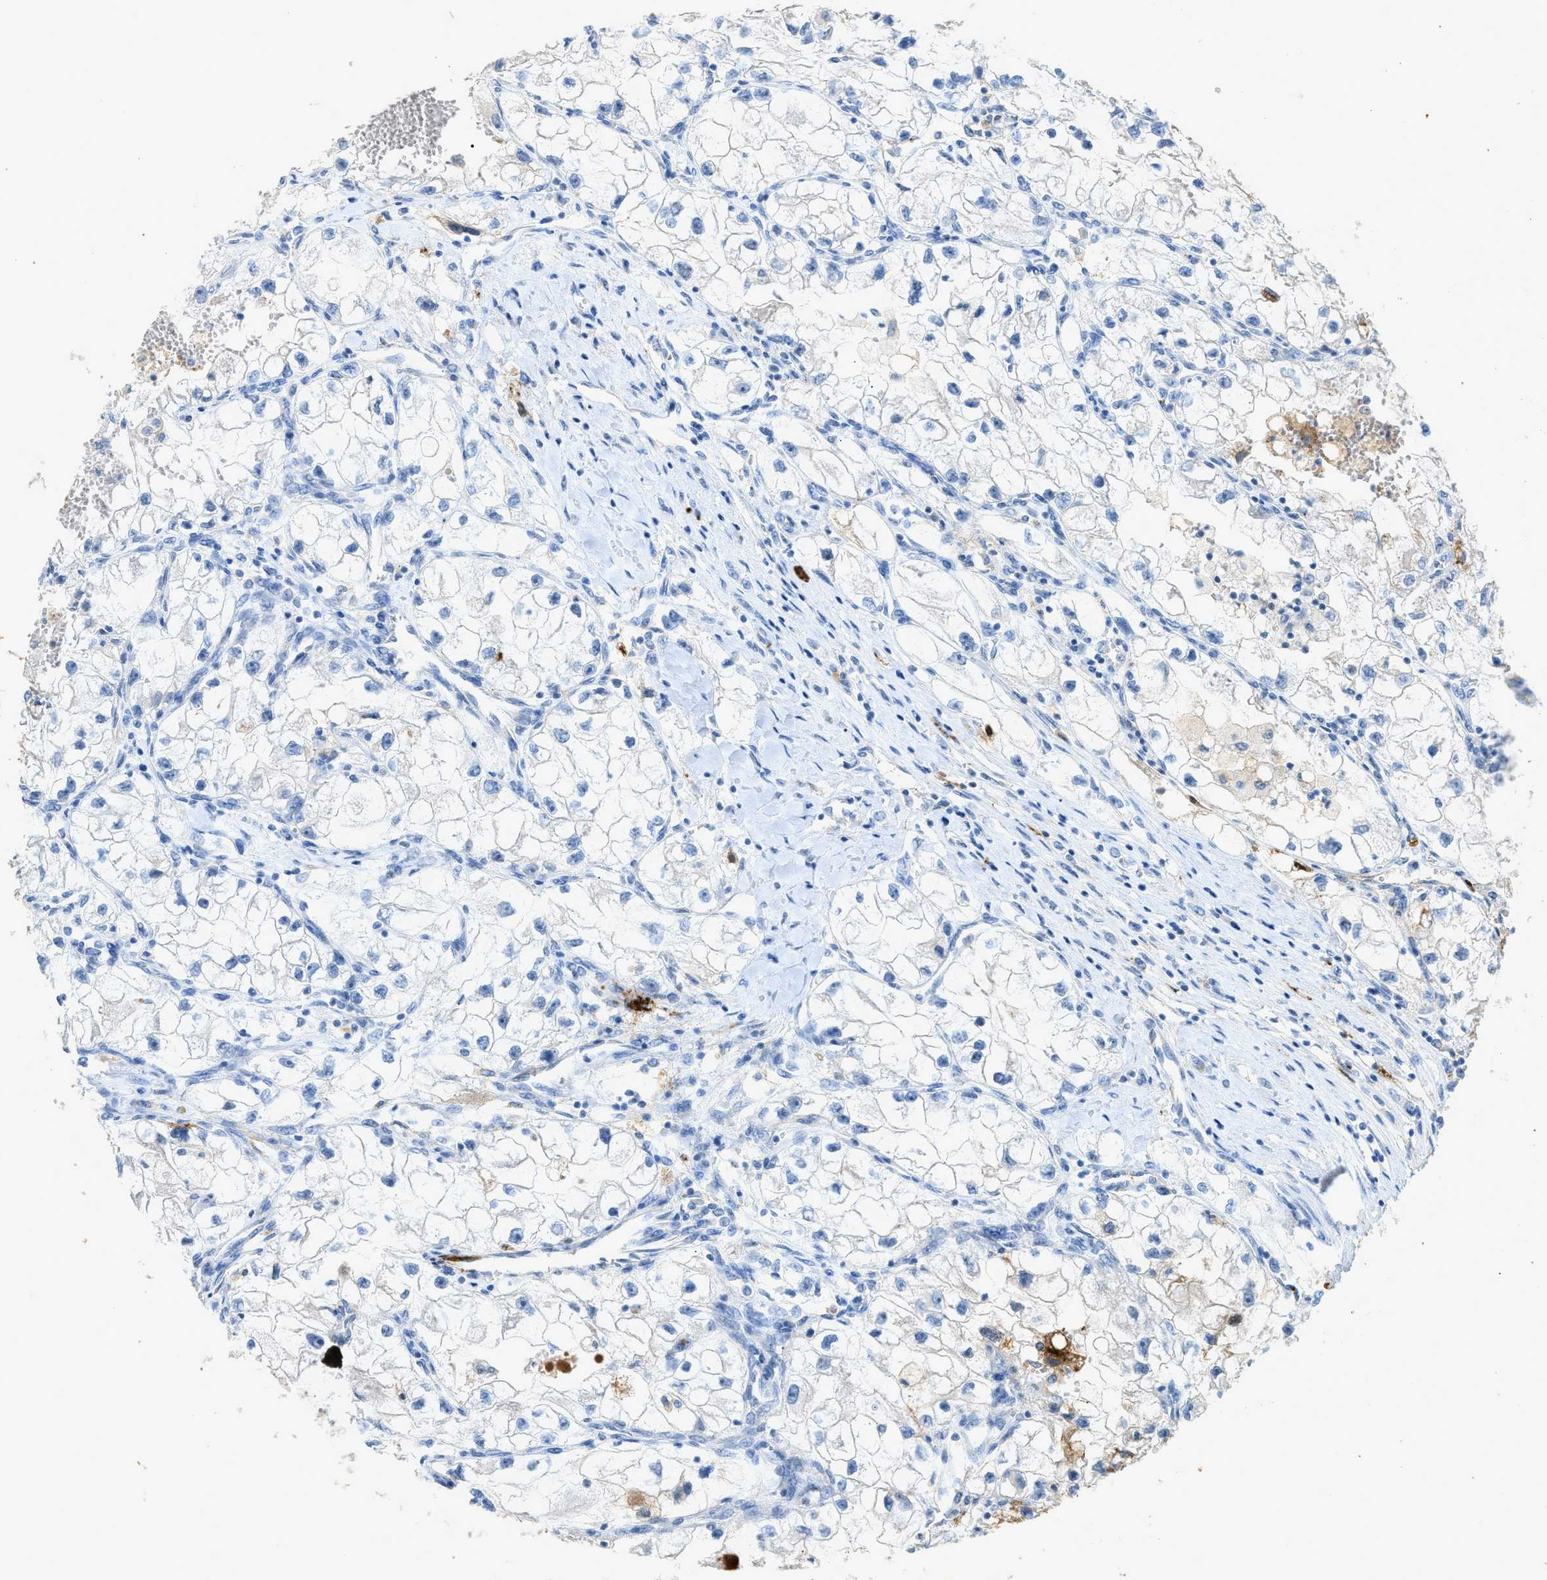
{"staining": {"intensity": "negative", "quantity": "none", "location": "none"}, "tissue": "renal cancer", "cell_type": "Tumor cells", "image_type": "cancer", "snomed": [{"axis": "morphology", "description": "Adenocarcinoma, NOS"}, {"axis": "topography", "description": "Kidney"}], "caption": "This is a histopathology image of immunohistochemistry (IHC) staining of renal cancer (adenocarcinoma), which shows no positivity in tumor cells.", "gene": "F2", "patient": {"sex": "female", "age": 70}}